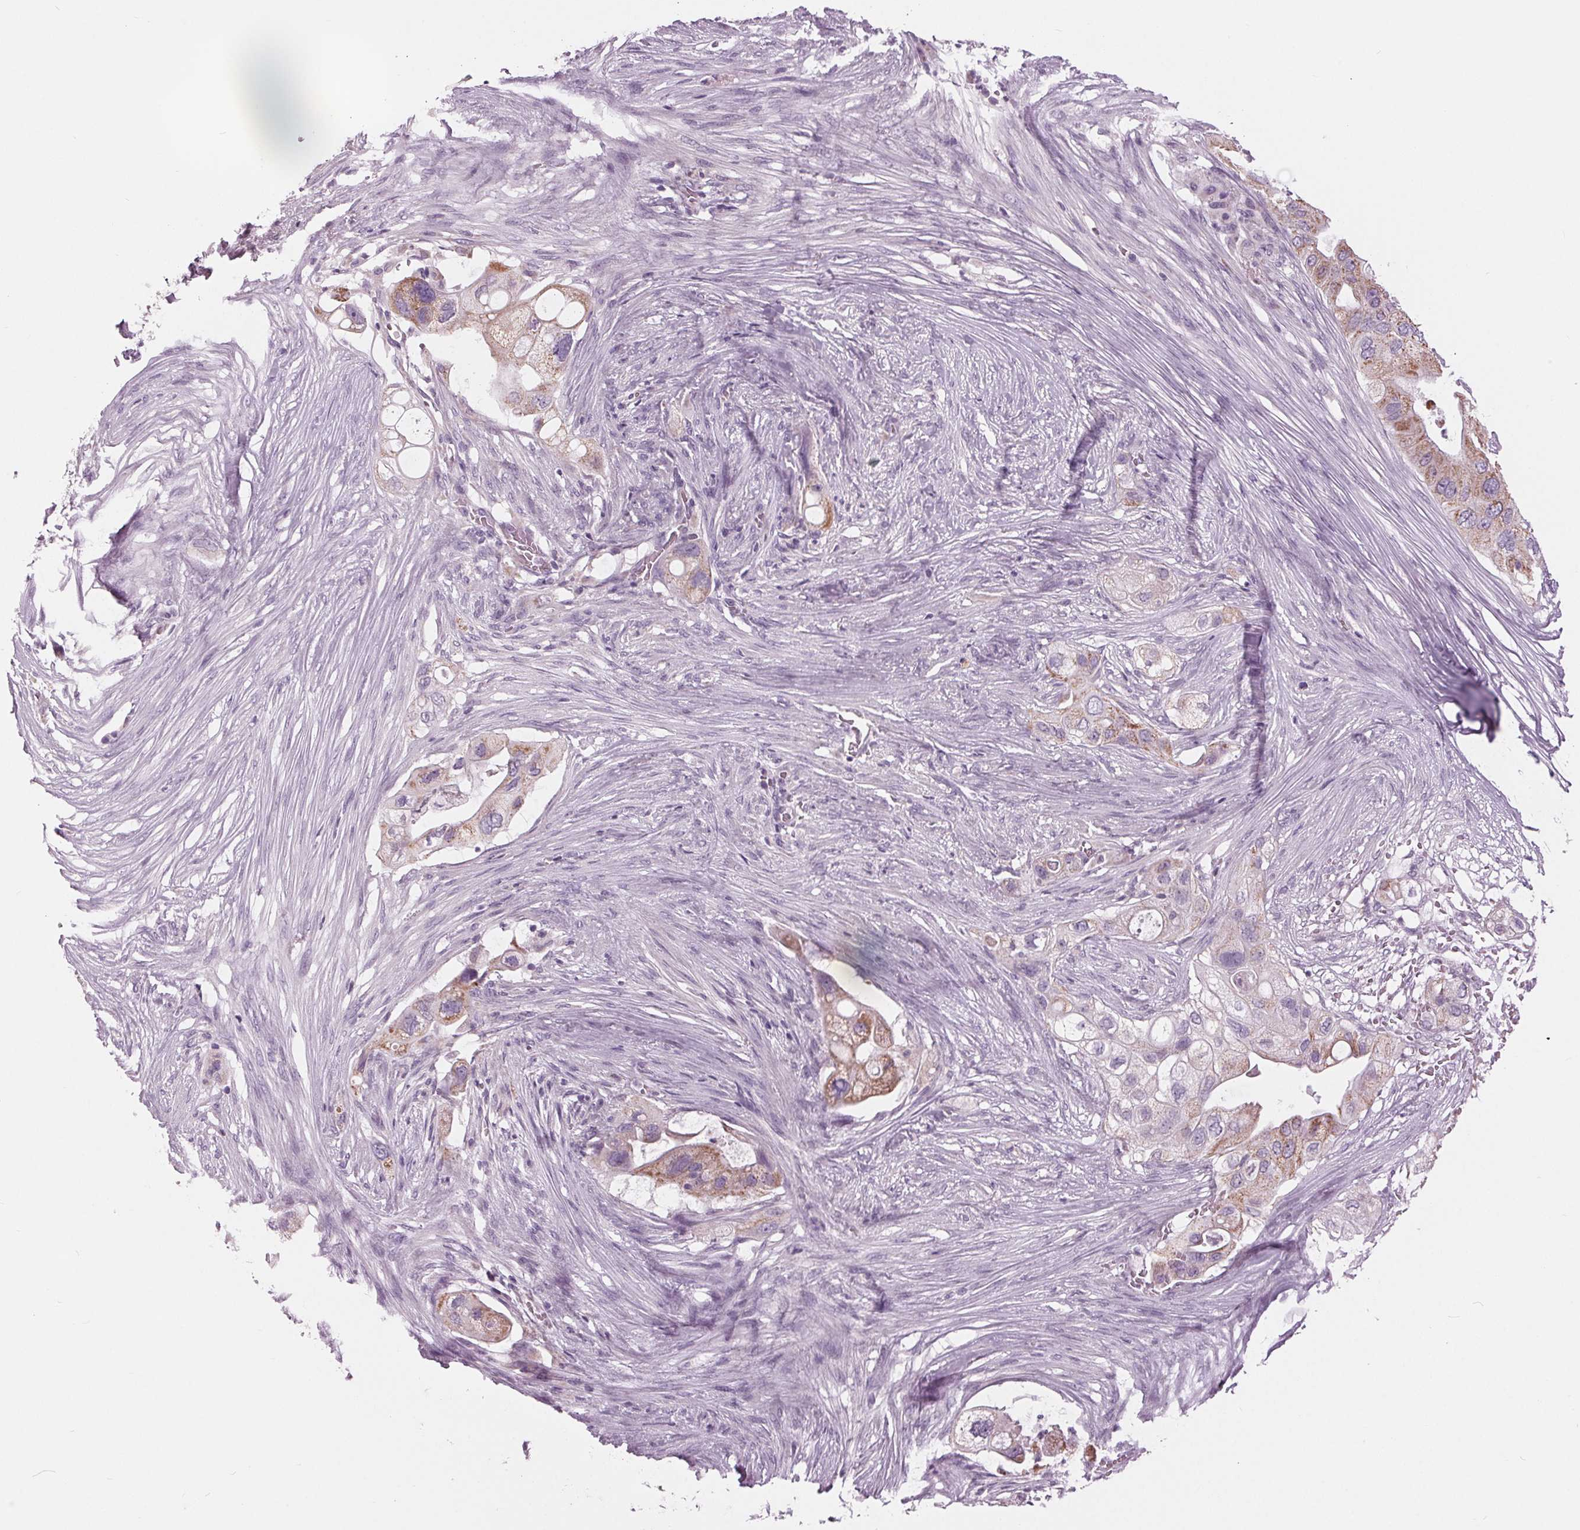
{"staining": {"intensity": "moderate", "quantity": "<25%", "location": "cytoplasmic/membranous"}, "tissue": "pancreatic cancer", "cell_type": "Tumor cells", "image_type": "cancer", "snomed": [{"axis": "morphology", "description": "Adenocarcinoma, NOS"}, {"axis": "topography", "description": "Pancreas"}], "caption": "IHC micrograph of neoplastic tissue: human pancreatic cancer (adenocarcinoma) stained using immunohistochemistry shows low levels of moderate protein expression localized specifically in the cytoplasmic/membranous of tumor cells, appearing as a cytoplasmic/membranous brown color.", "gene": "SAMD4A", "patient": {"sex": "female", "age": 72}}